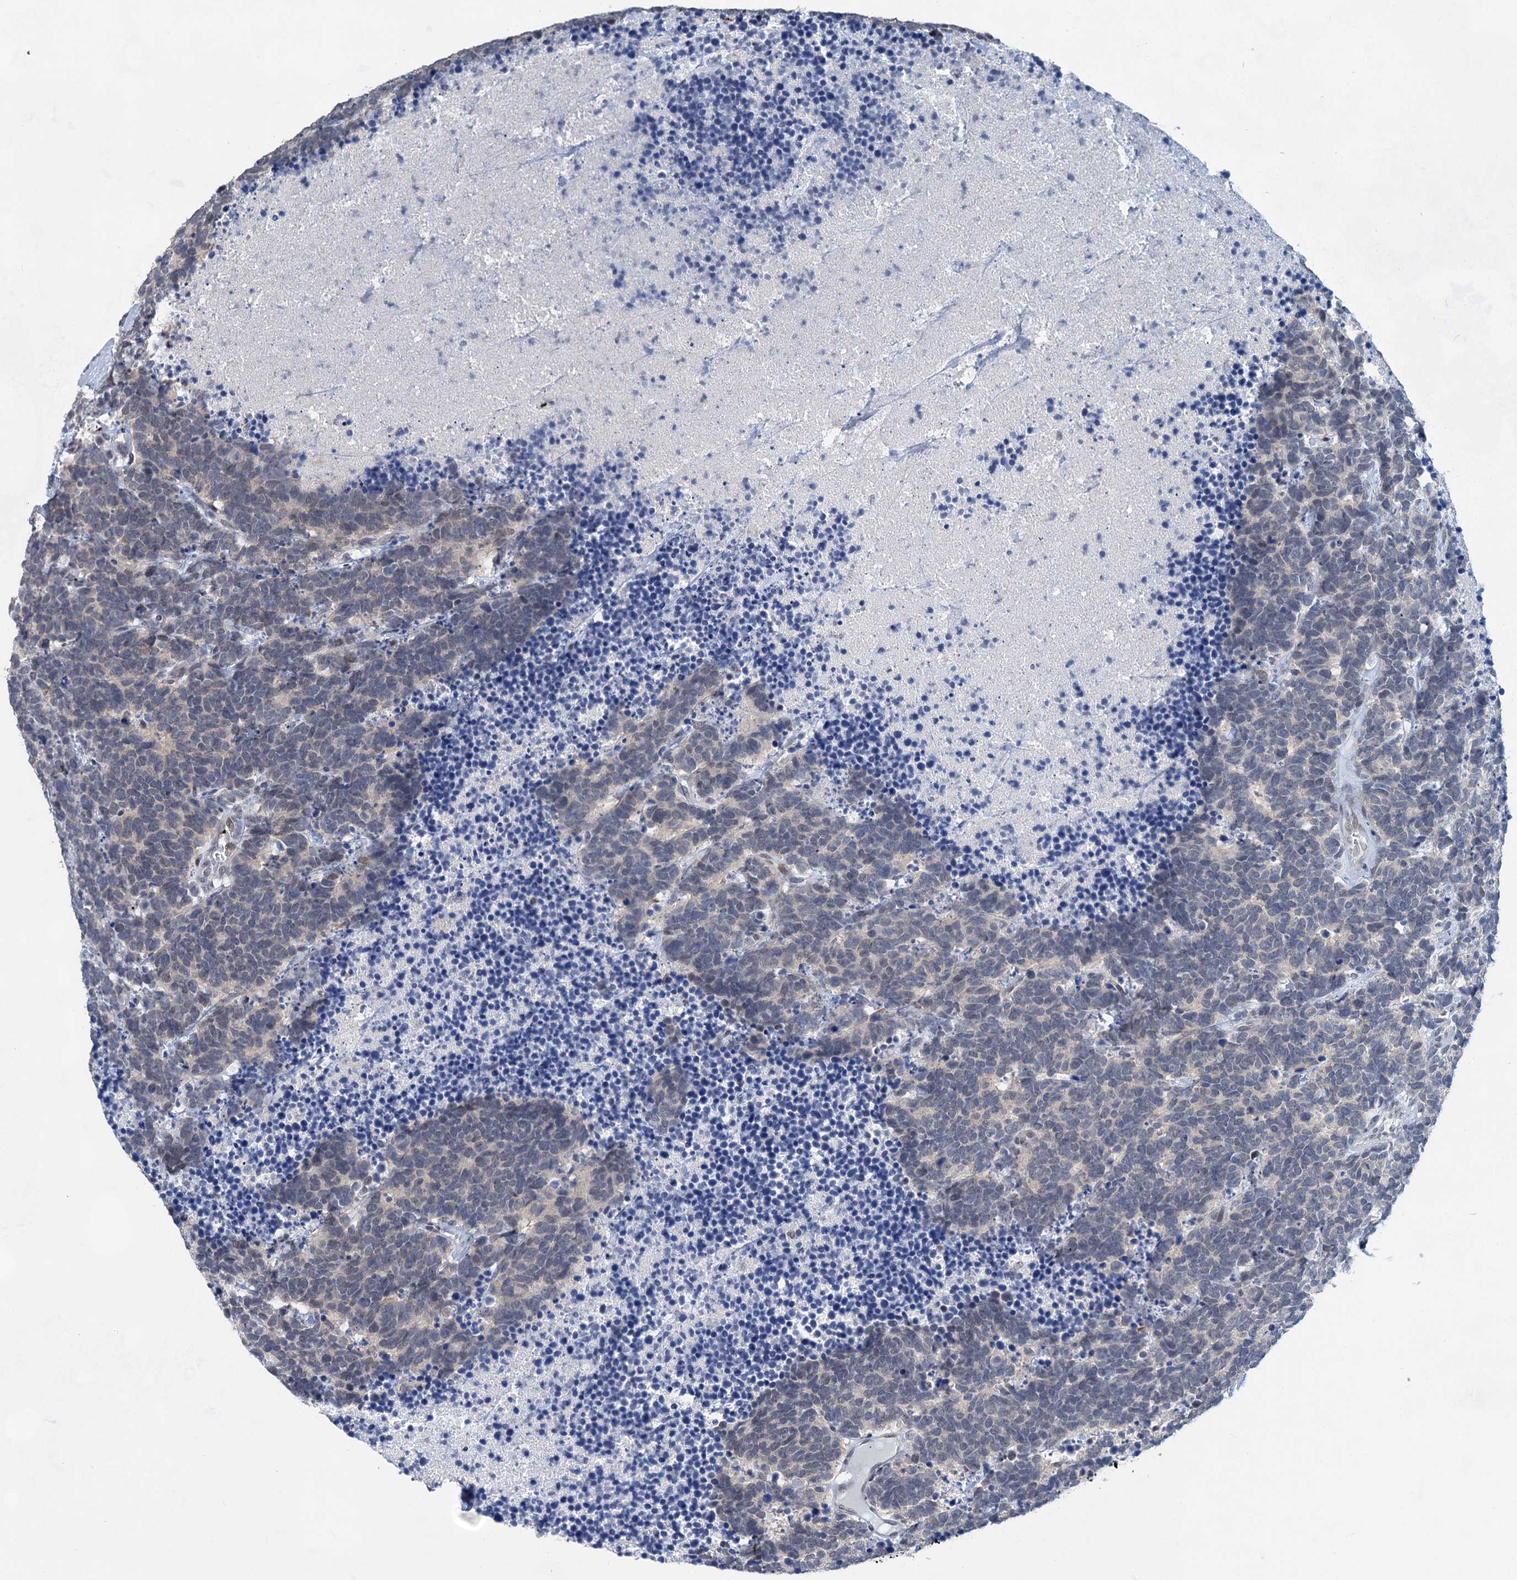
{"staining": {"intensity": "negative", "quantity": "none", "location": "none"}, "tissue": "carcinoid", "cell_type": "Tumor cells", "image_type": "cancer", "snomed": [{"axis": "morphology", "description": "Carcinoma, NOS"}, {"axis": "morphology", "description": "Carcinoid, malignant, NOS"}, {"axis": "topography", "description": "Urinary bladder"}], "caption": "Immunohistochemistry histopathology image of neoplastic tissue: carcinoid stained with DAB (3,3'-diaminobenzidine) displays no significant protein staining in tumor cells.", "gene": "MON2", "patient": {"sex": "male", "age": 57}}